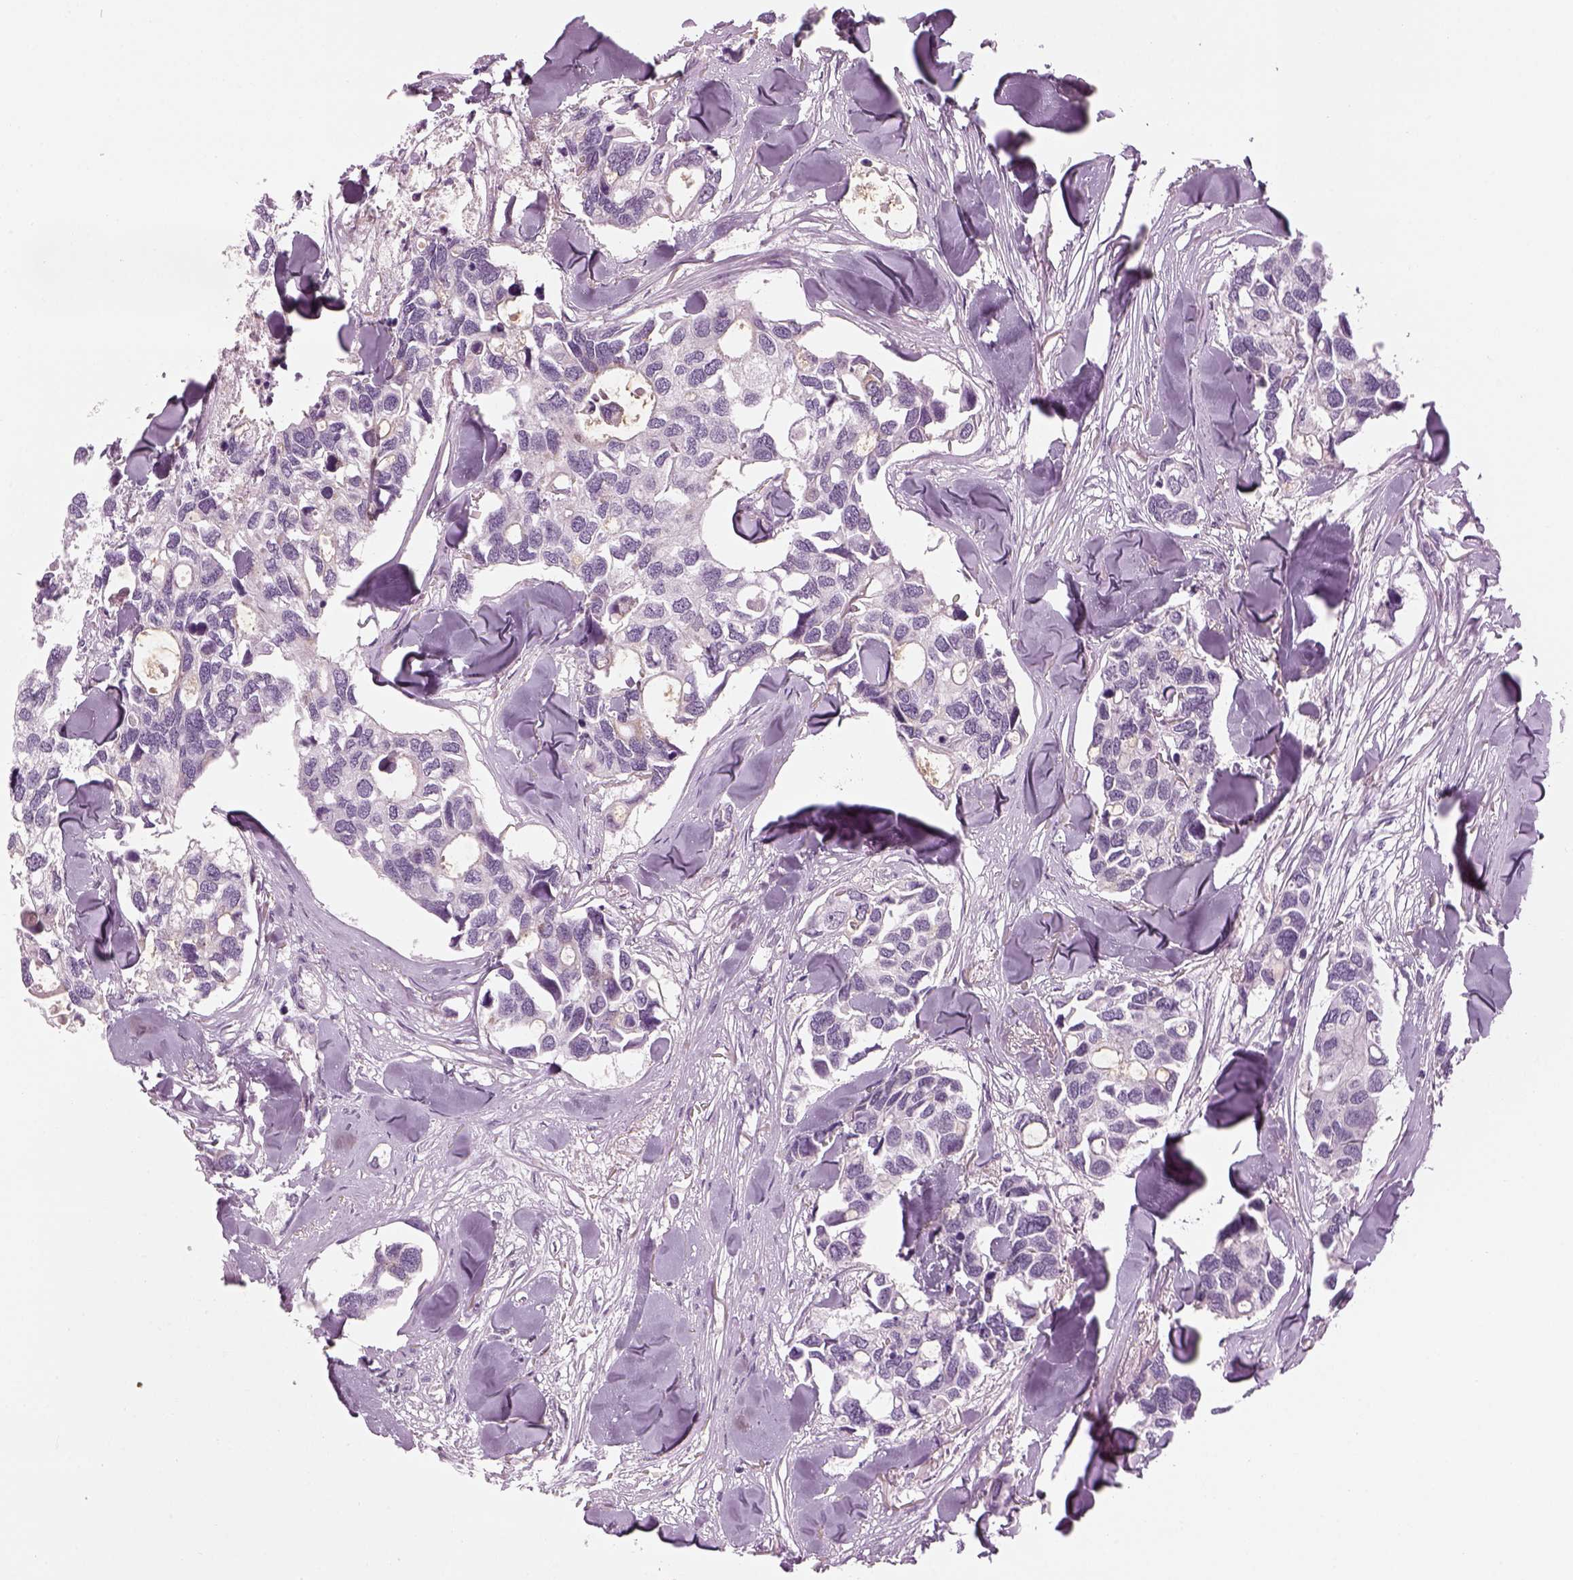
{"staining": {"intensity": "negative", "quantity": "none", "location": "none"}, "tissue": "breast cancer", "cell_type": "Tumor cells", "image_type": "cancer", "snomed": [{"axis": "morphology", "description": "Duct carcinoma"}, {"axis": "topography", "description": "Breast"}], "caption": "The immunohistochemistry (IHC) photomicrograph has no significant staining in tumor cells of breast infiltrating ductal carcinoma tissue.", "gene": "LRRIQ3", "patient": {"sex": "female", "age": 83}}